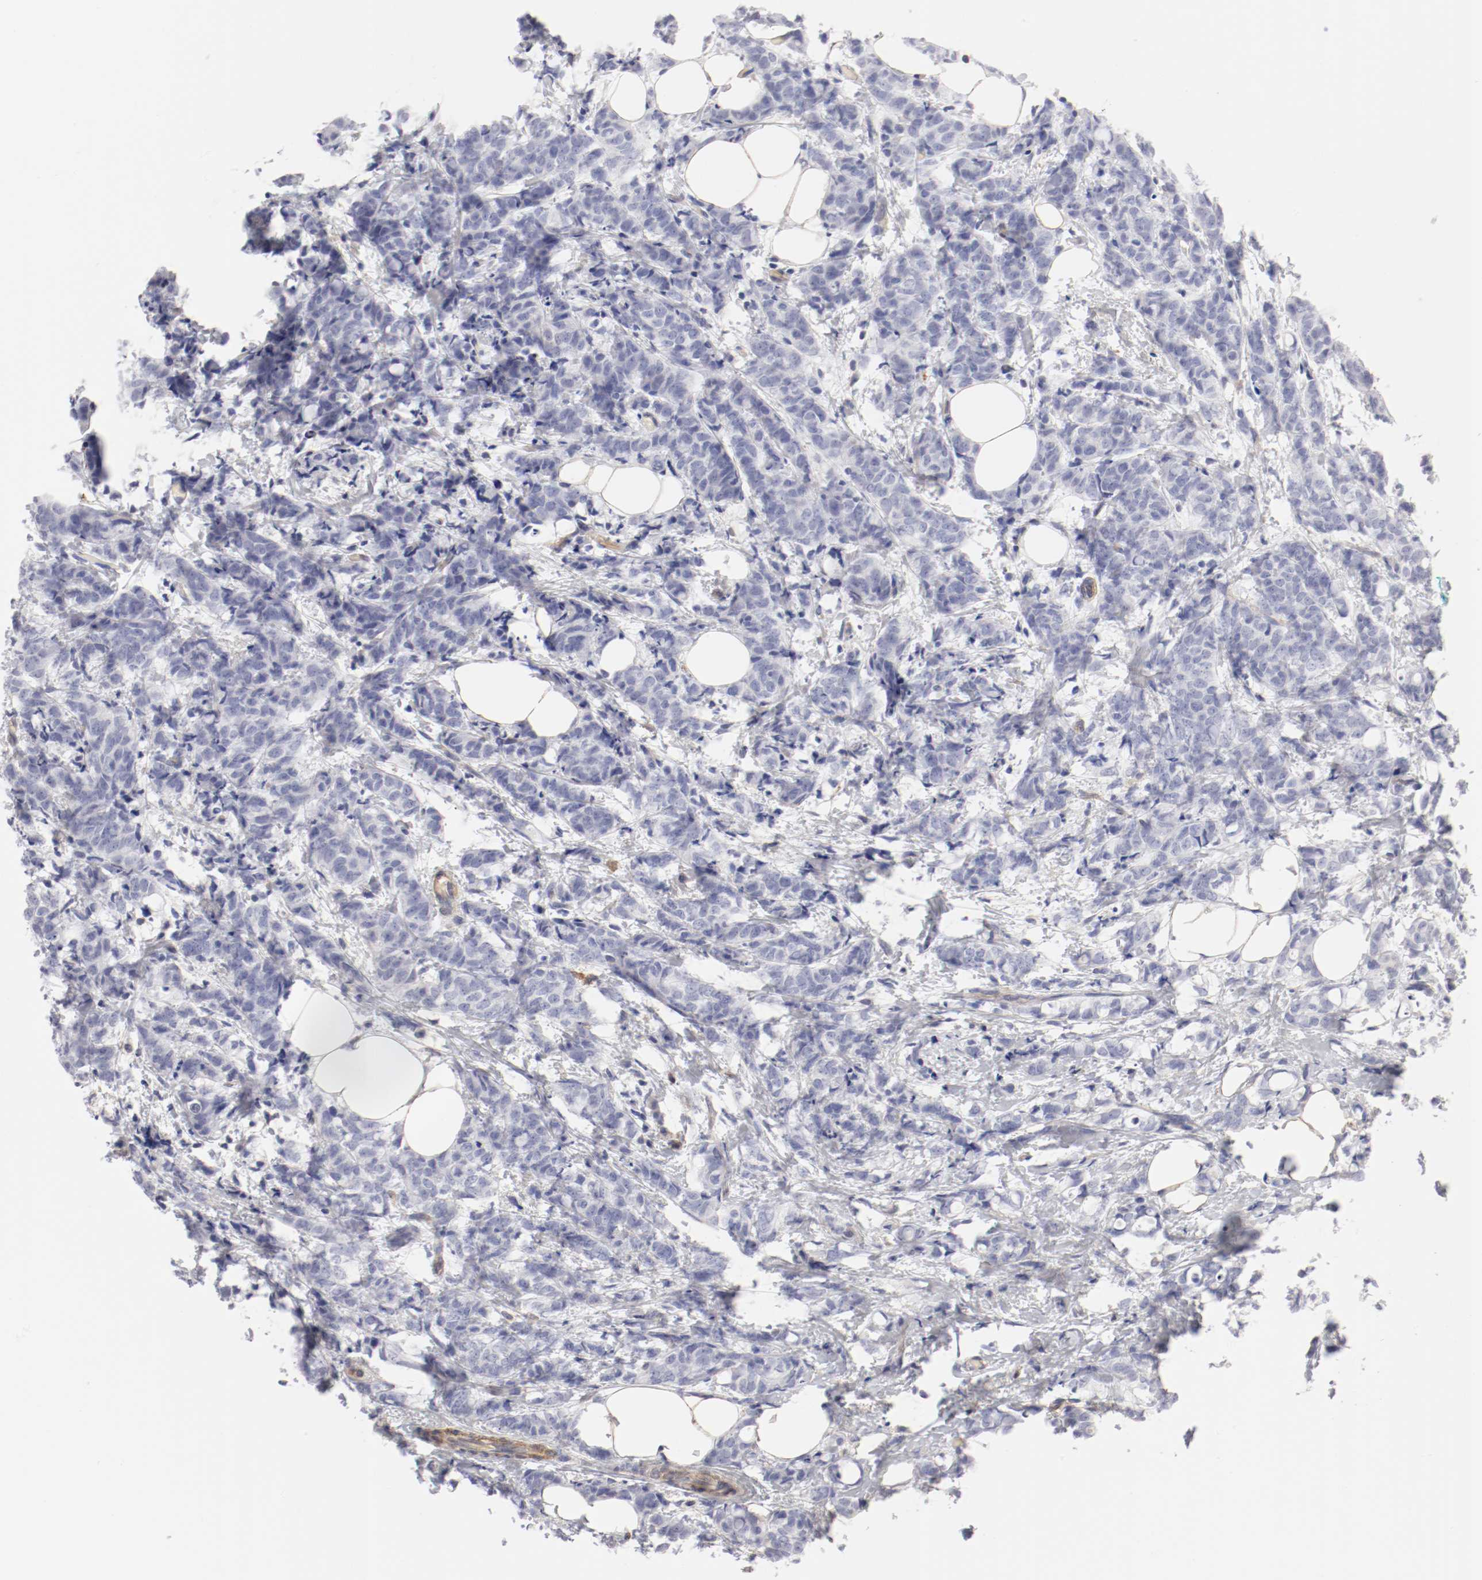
{"staining": {"intensity": "negative", "quantity": "none", "location": "none"}, "tissue": "breast cancer", "cell_type": "Tumor cells", "image_type": "cancer", "snomed": [{"axis": "morphology", "description": "Lobular carcinoma"}, {"axis": "topography", "description": "Breast"}], "caption": "Breast cancer (lobular carcinoma) stained for a protein using IHC demonstrates no expression tumor cells.", "gene": "LAX1", "patient": {"sex": "female", "age": 60}}